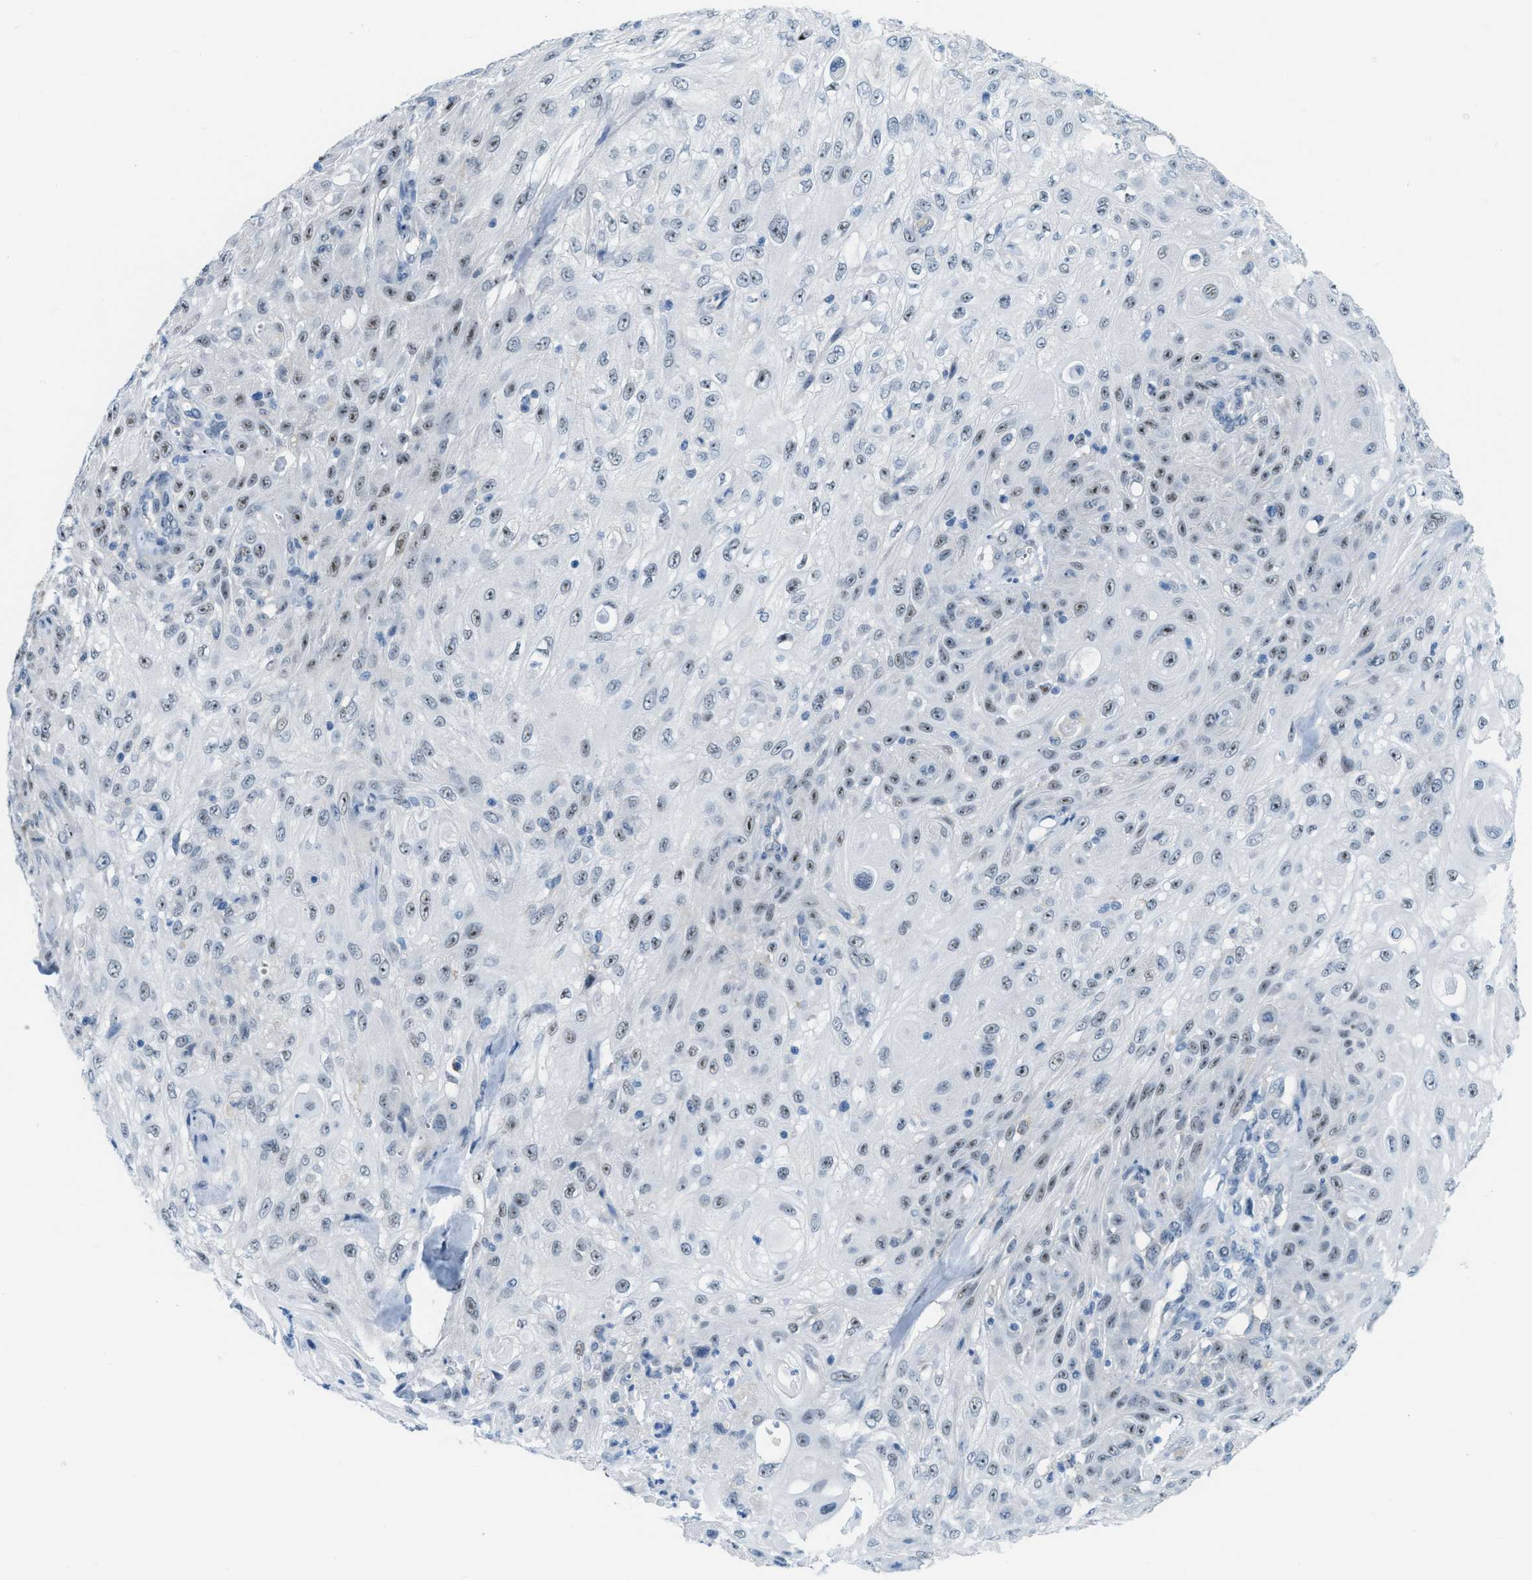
{"staining": {"intensity": "moderate", "quantity": "<25%", "location": "nuclear"}, "tissue": "skin cancer", "cell_type": "Tumor cells", "image_type": "cancer", "snomed": [{"axis": "morphology", "description": "Squamous cell carcinoma, NOS"}, {"axis": "topography", "description": "Skin"}], "caption": "Approximately <25% of tumor cells in human squamous cell carcinoma (skin) show moderate nuclear protein positivity as visualized by brown immunohistochemical staining.", "gene": "PHRF1", "patient": {"sex": "male", "age": 75}}